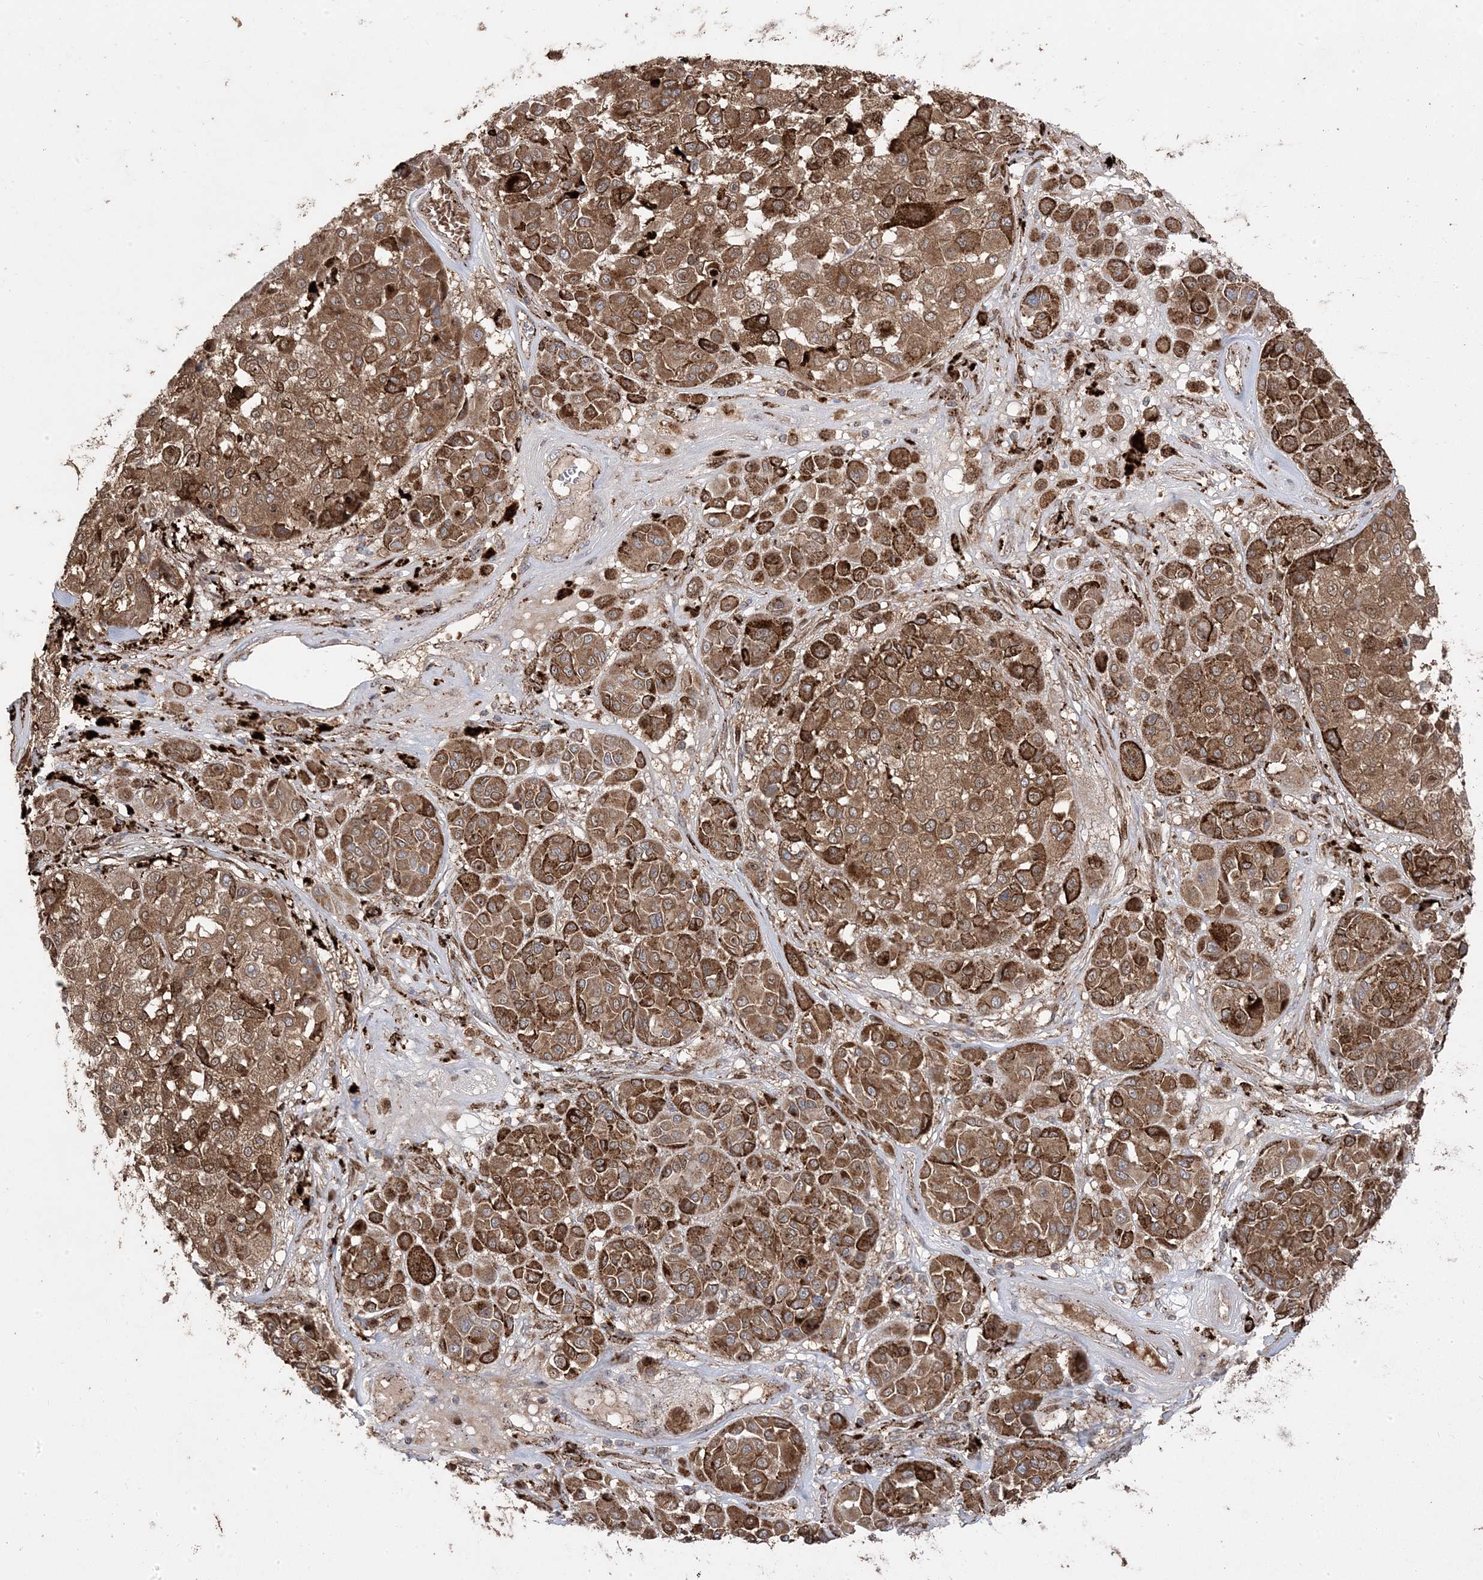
{"staining": {"intensity": "strong", "quantity": ">75%", "location": "cytoplasmic/membranous"}, "tissue": "melanoma", "cell_type": "Tumor cells", "image_type": "cancer", "snomed": [{"axis": "morphology", "description": "Malignant melanoma, Metastatic site"}, {"axis": "topography", "description": "Soft tissue"}], "caption": "Brown immunohistochemical staining in melanoma reveals strong cytoplasmic/membranous staining in about >75% of tumor cells.", "gene": "PPOX", "patient": {"sex": "male", "age": 41}}